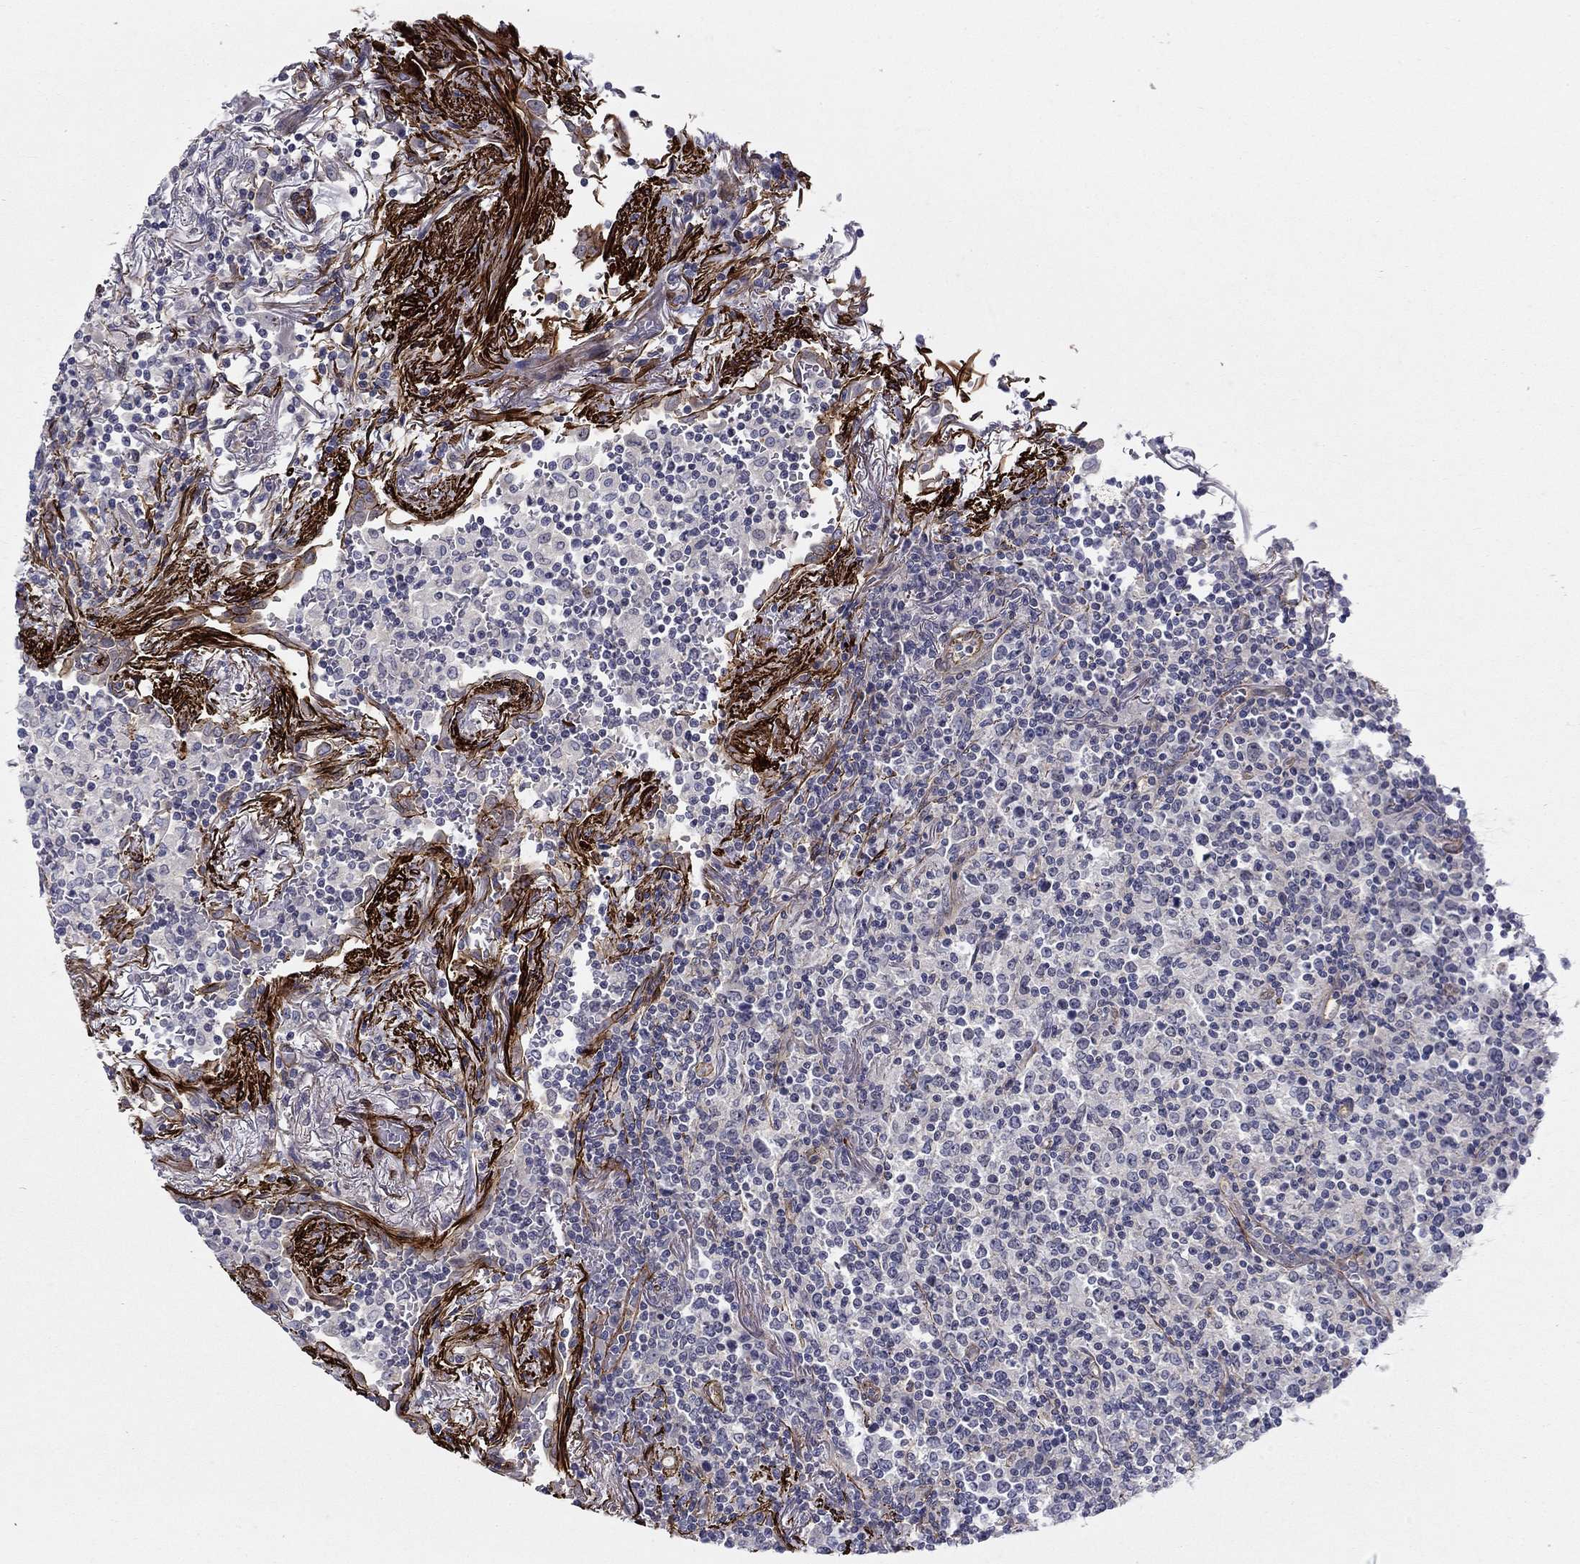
{"staining": {"intensity": "negative", "quantity": "none", "location": "none"}, "tissue": "lymphoma", "cell_type": "Tumor cells", "image_type": "cancer", "snomed": [{"axis": "morphology", "description": "Malignant lymphoma, non-Hodgkin's type, High grade"}, {"axis": "topography", "description": "Lung"}], "caption": "IHC histopathology image of lymphoma stained for a protein (brown), which exhibits no positivity in tumor cells.", "gene": "KRBA1", "patient": {"sex": "male", "age": 79}}